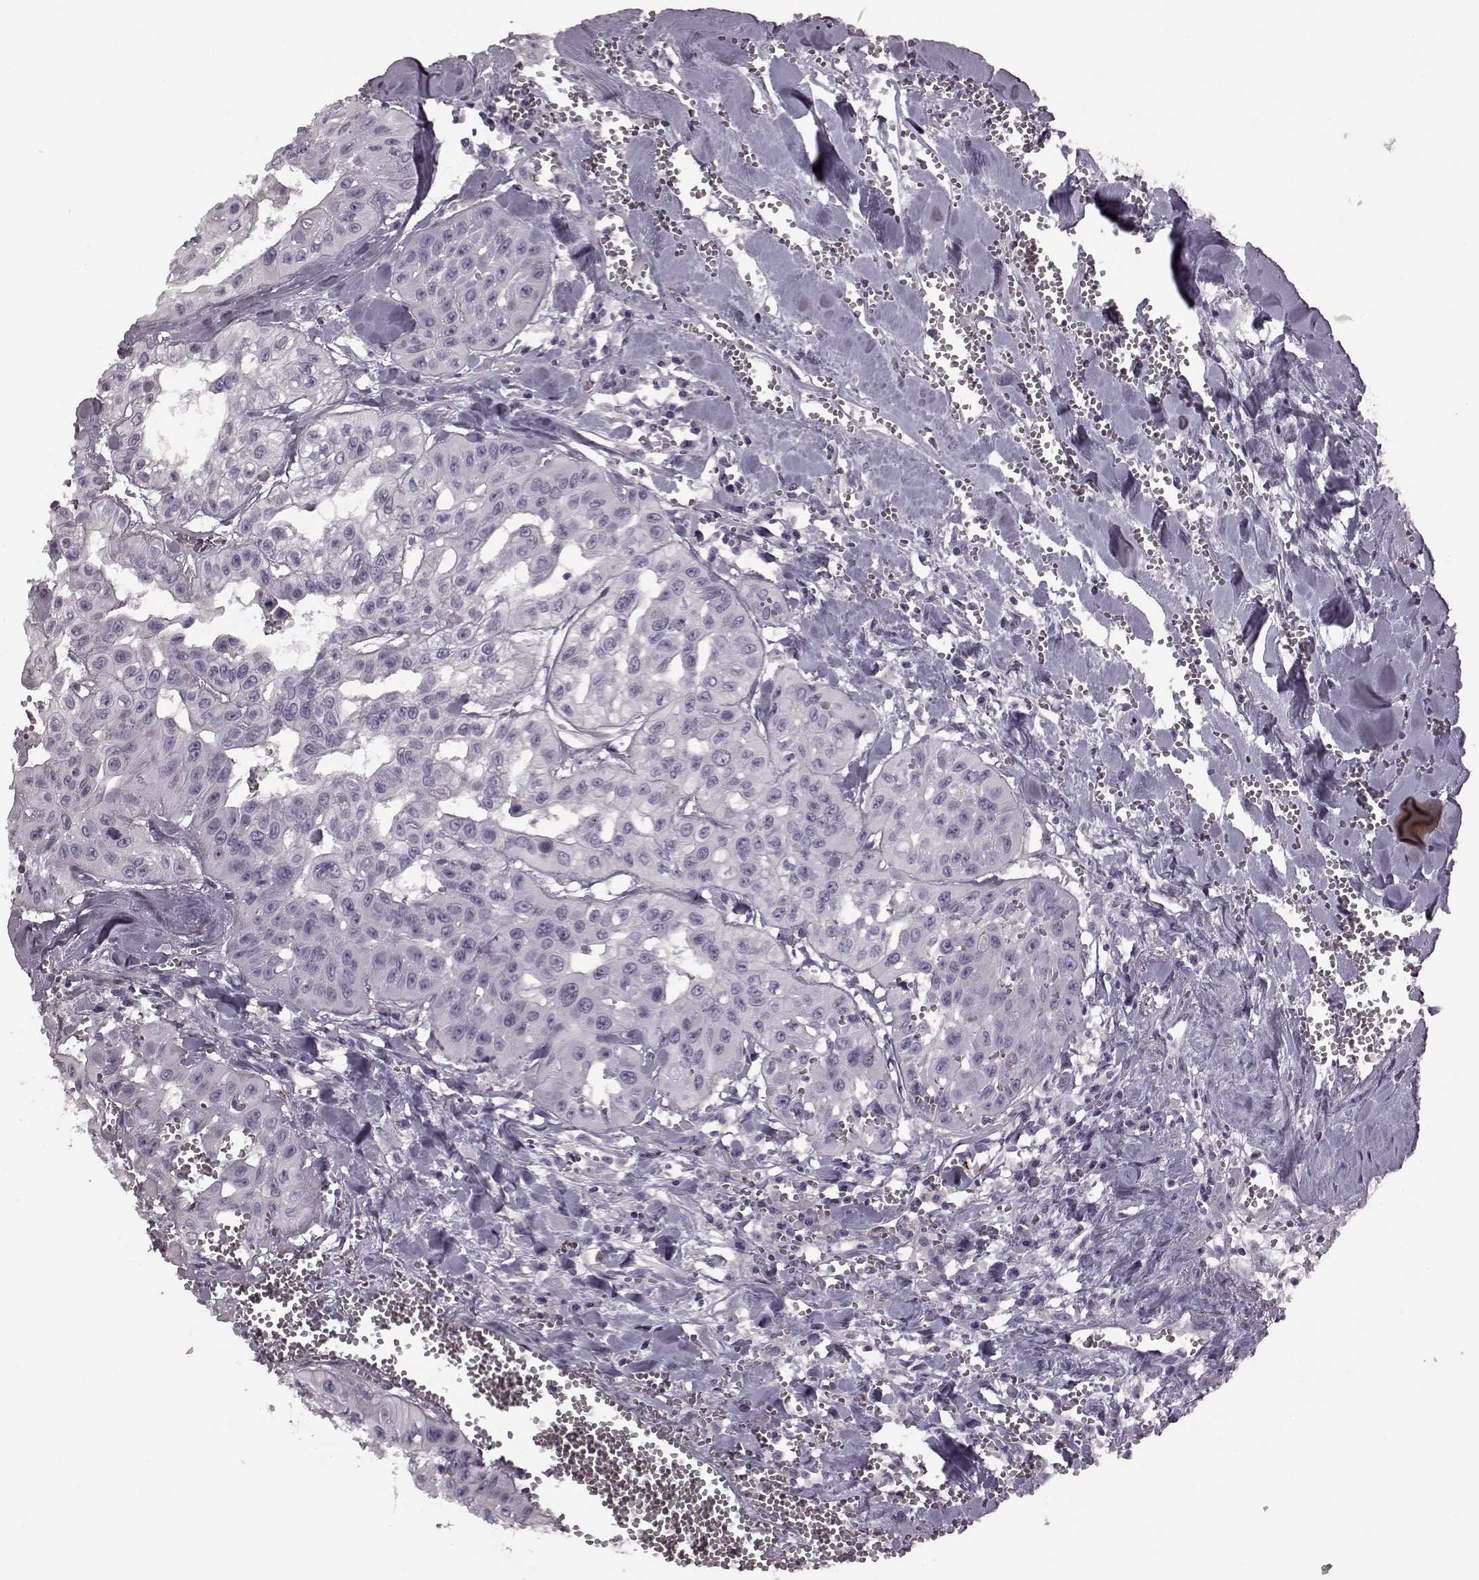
{"staining": {"intensity": "negative", "quantity": "none", "location": "none"}, "tissue": "head and neck cancer", "cell_type": "Tumor cells", "image_type": "cancer", "snomed": [{"axis": "morphology", "description": "Adenocarcinoma, NOS"}, {"axis": "topography", "description": "Head-Neck"}], "caption": "High power microscopy photomicrograph of an IHC micrograph of head and neck adenocarcinoma, revealing no significant positivity in tumor cells.", "gene": "SNTG1", "patient": {"sex": "male", "age": 73}}